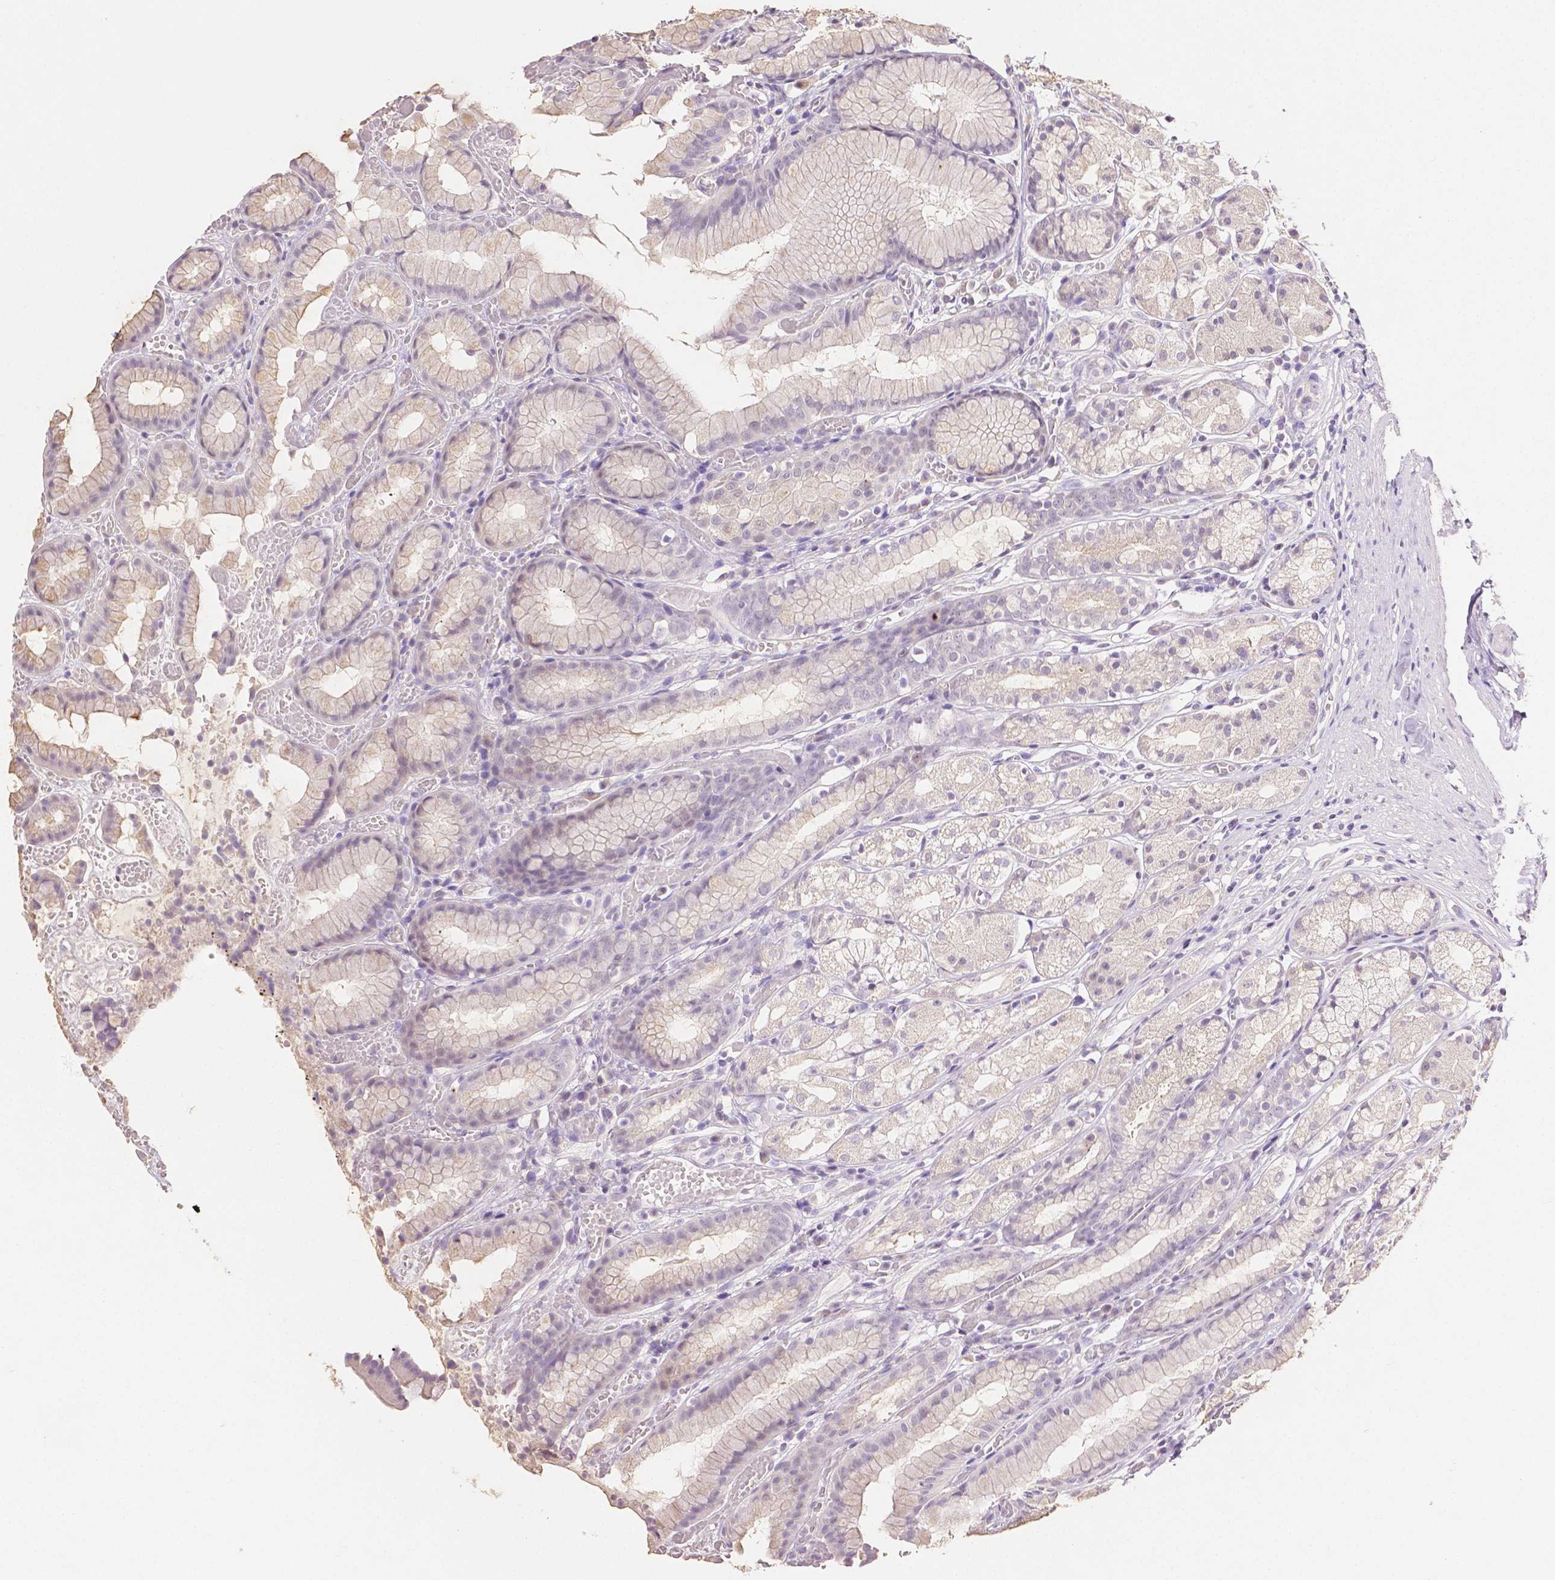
{"staining": {"intensity": "weak", "quantity": "<25%", "location": "cytoplasmic/membranous"}, "tissue": "stomach", "cell_type": "Glandular cells", "image_type": "normal", "snomed": [{"axis": "morphology", "description": "Normal tissue, NOS"}, {"axis": "topography", "description": "Smooth muscle"}, {"axis": "topography", "description": "Stomach"}], "caption": "Human stomach stained for a protein using immunohistochemistry (IHC) reveals no expression in glandular cells.", "gene": "TGM1", "patient": {"sex": "male", "age": 70}}